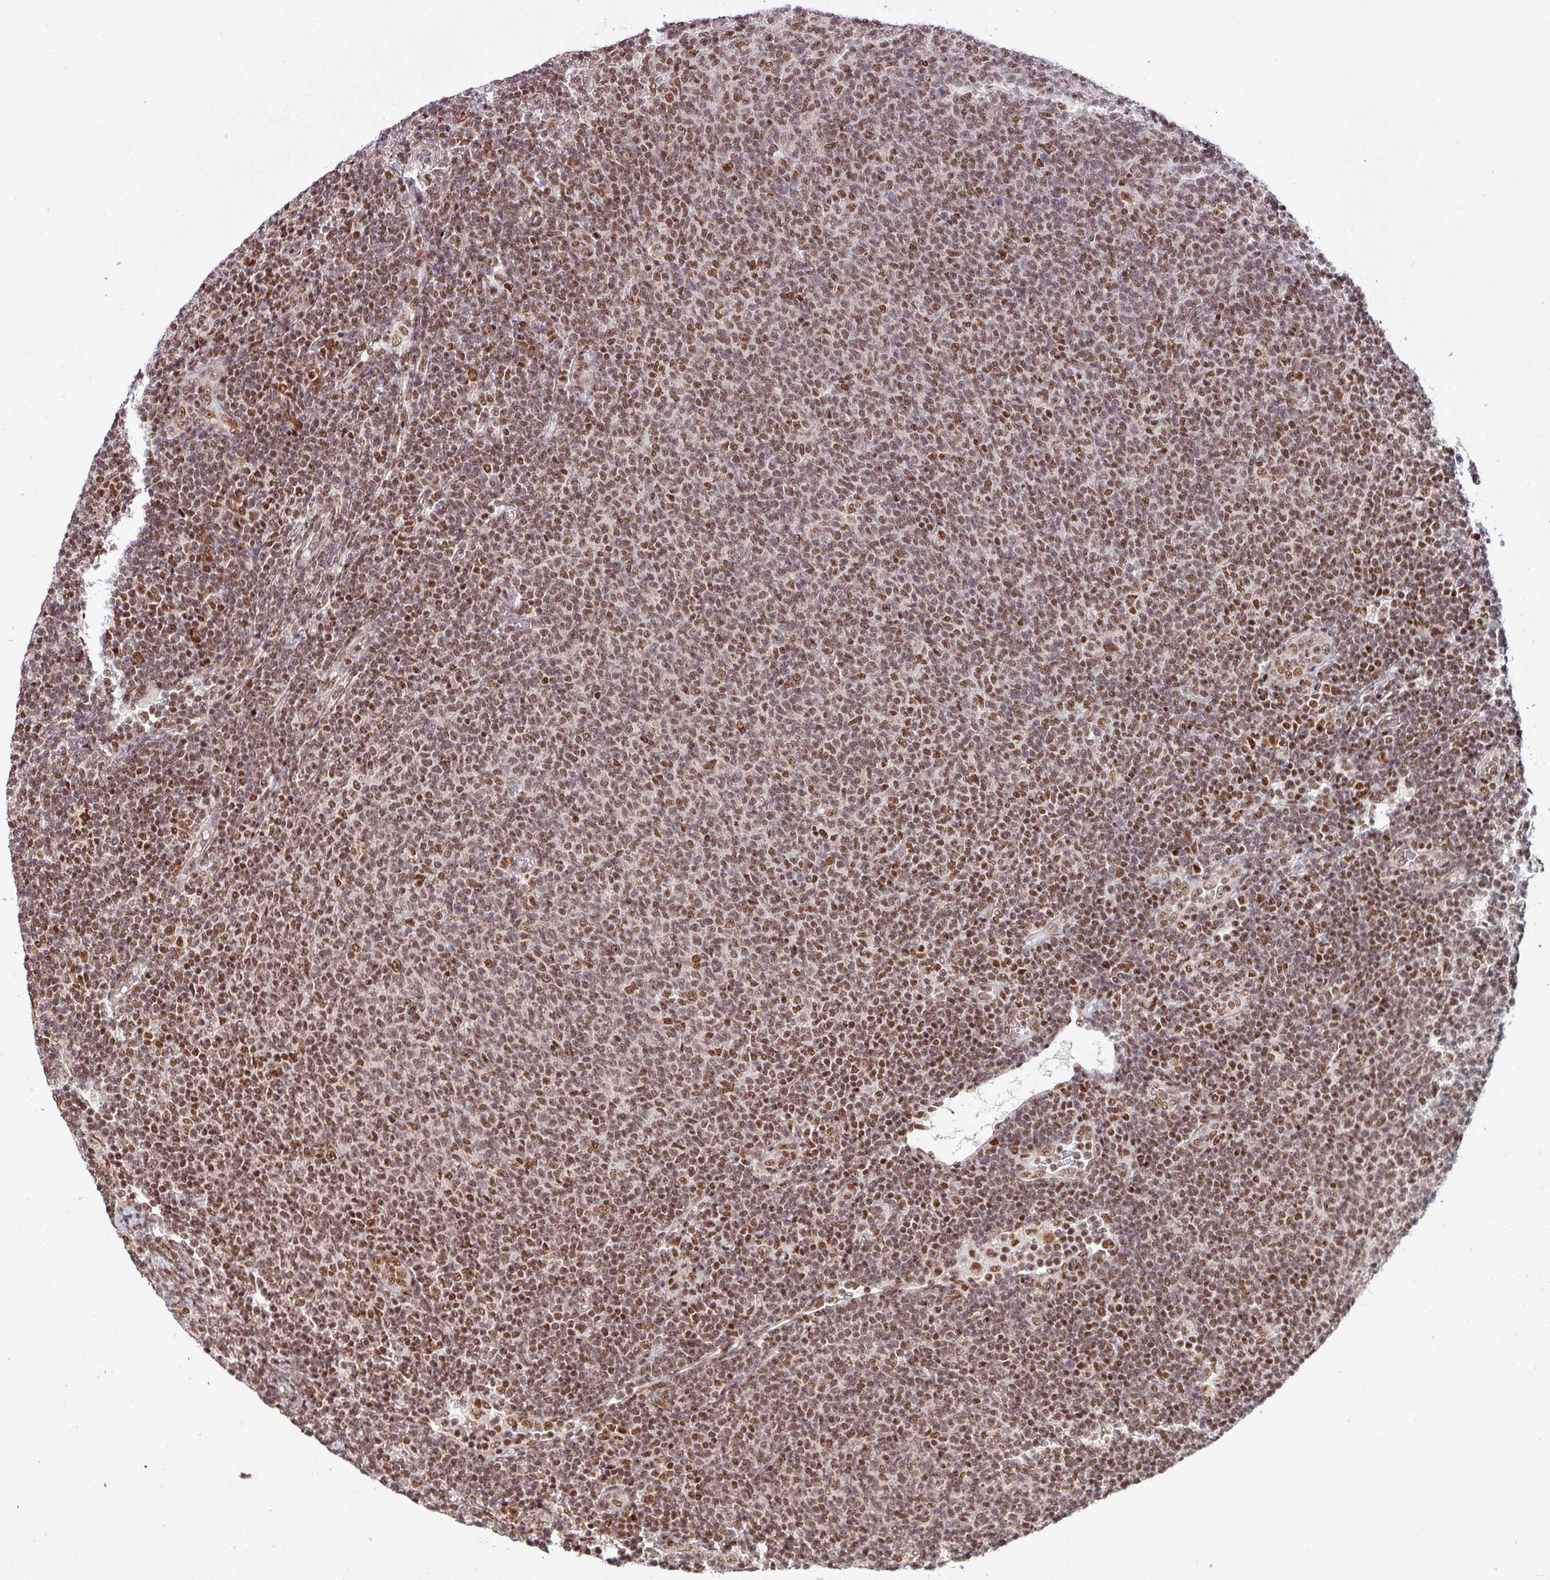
{"staining": {"intensity": "strong", "quantity": ">75%", "location": "nuclear"}, "tissue": "lymphoma", "cell_type": "Tumor cells", "image_type": "cancer", "snomed": [{"axis": "morphology", "description": "Malignant lymphoma, non-Hodgkin's type, Low grade"}, {"axis": "topography", "description": "Lymph node"}], "caption": "IHC staining of lymphoma, which exhibits high levels of strong nuclear positivity in approximately >75% of tumor cells indicating strong nuclear protein positivity. The staining was performed using DAB (brown) for protein detection and nuclei were counterstained in hematoxylin (blue).", "gene": "PHF23", "patient": {"sex": "male", "age": 66}}